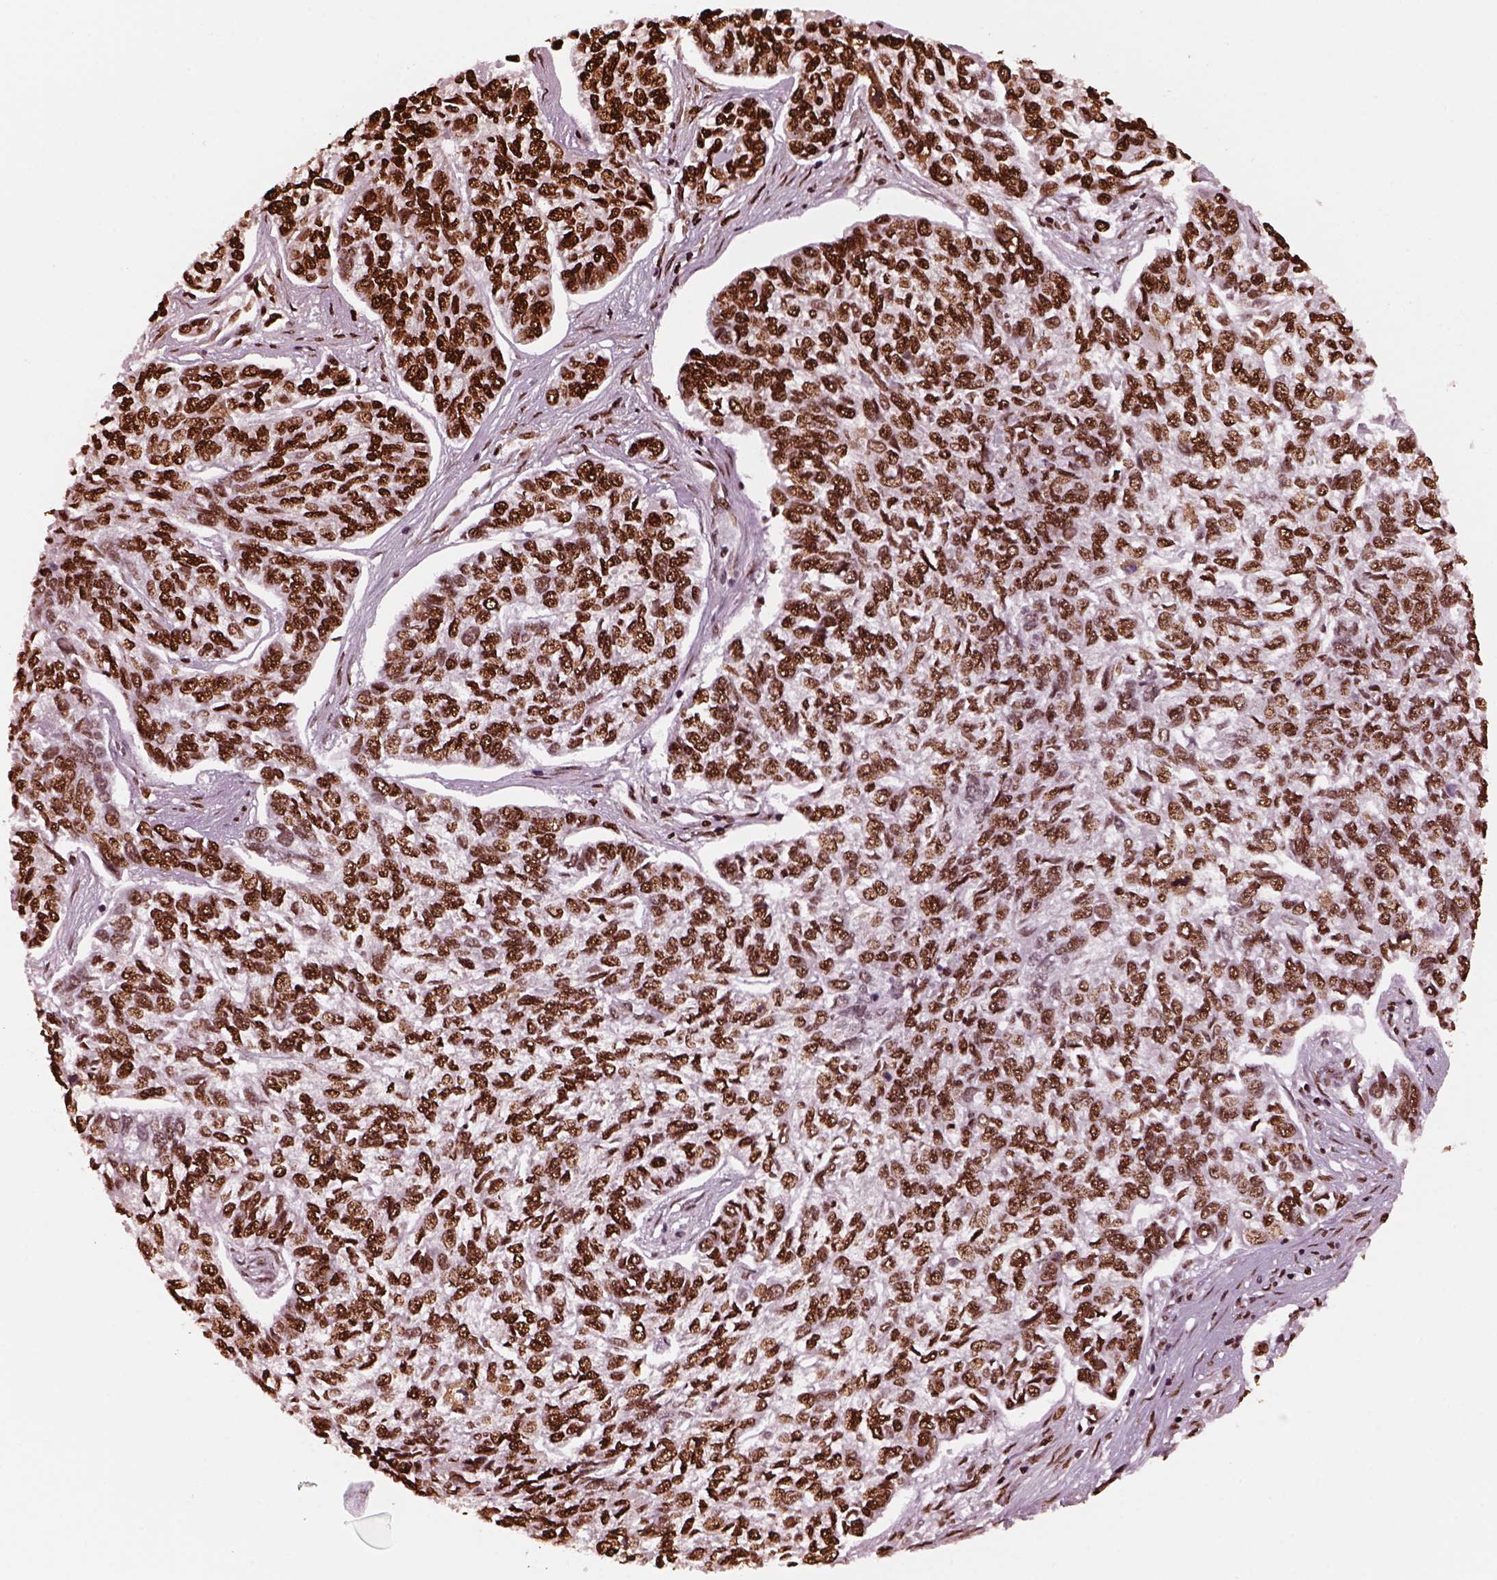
{"staining": {"intensity": "strong", "quantity": ">75%", "location": "nuclear"}, "tissue": "skin cancer", "cell_type": "Tumor cells", "image_type": "cancer", "snomed": [{"axis": "morphology", "description": "Basal cell carcinoma"}, {"axis": "topography", "description": "Skin"}], "caption": "A brown stain shows strong nuclear staining of a protein in human skin basal cell carcinoma tumor cells.", "gene": "NSD1", "patient": {"sex": "female", "age": 65}}